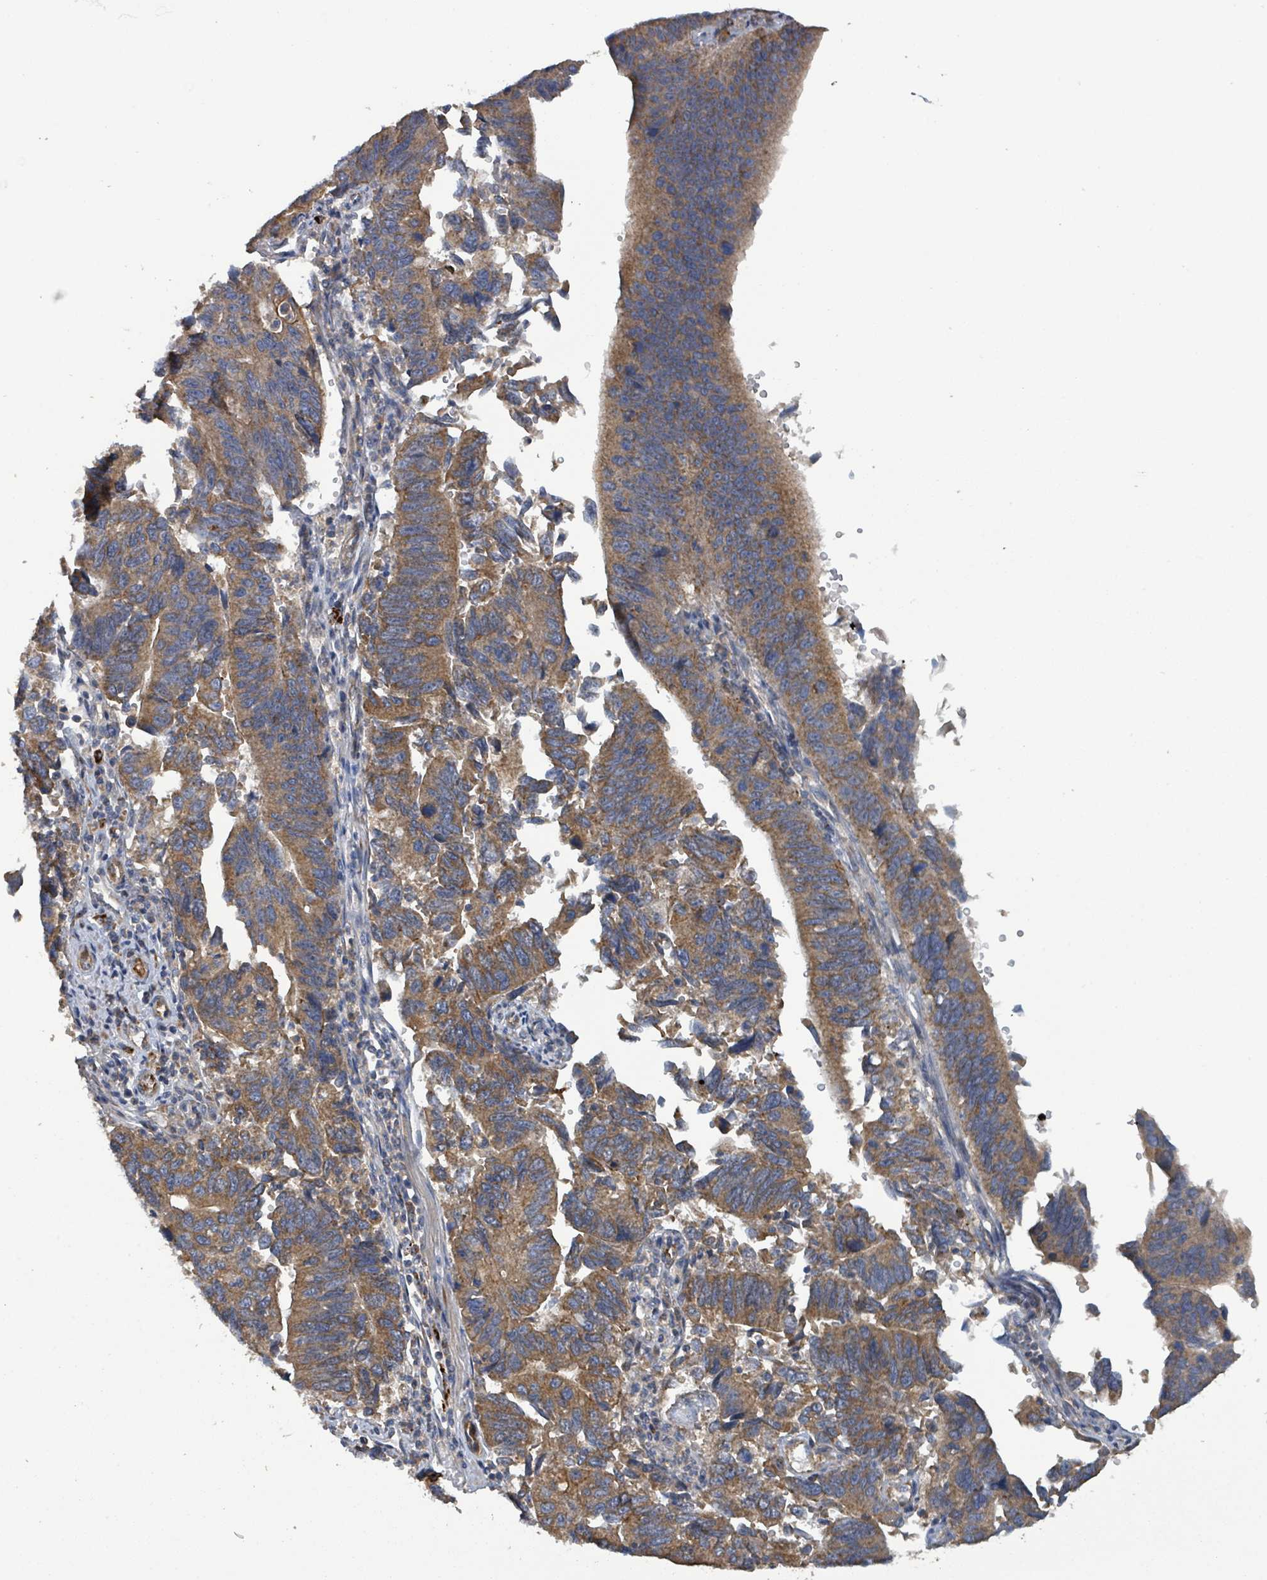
{"staining": {"intensity": "moderate", "quantity": ">75%", "location": "cytoplasmic/membranous"}, "tissue": "stomach cancer", "cell_type": "Tumor cells", "image_type": "cancer", "snomed": [{"axis": "morphology", "description": "Adenocarcinoma, NOS"}, {"axis": "topography", "description": "Stomach"}], "caption": "IHC micrograph of neoplastic tissue: human stomach cancer (adenocarcinoma) stained using immunohistochemistry exhibits medium levels of moderate protein expression localized specifically in the cytoplasmic/membranous of tumor cells, appearing as a cytoplasmic/membranous brown color.", "gene": "PLAAT1", "patient": {"sex": "male", "age": 59}}